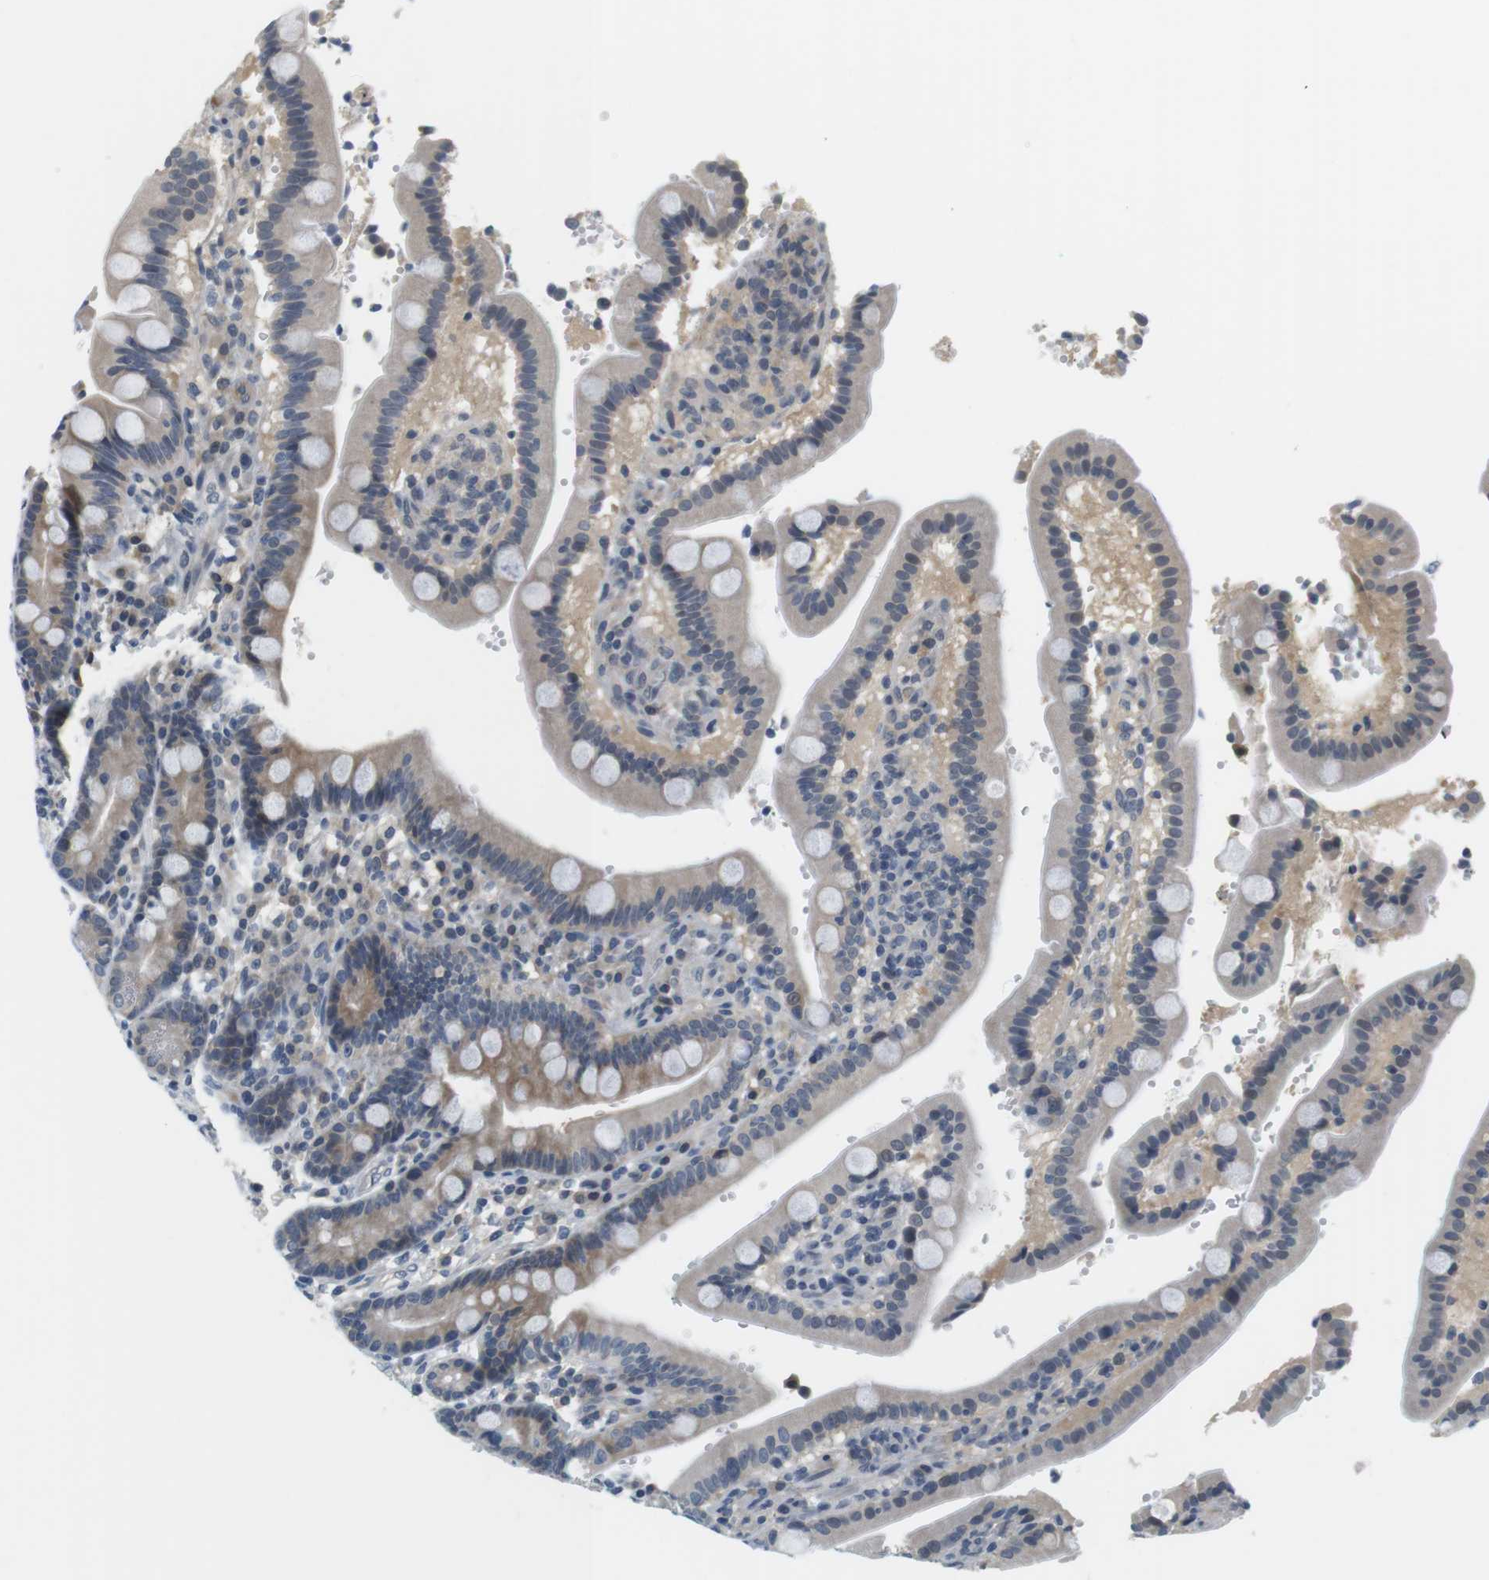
{"staining": {"intensity": "moderate", "quantity": "<25%", "location": "cytoplasmic/membranous"}, "tissue": "duodenum", "cell_type": "Glandular cells", "image_type": "normal", "snomed": [{"axis": "morphology", "description": "Normal tissue, NOS"}, {"axis": "topography", "description": "Small intestine, NOS"}], "caption": "Unremarkable duodenum reveals moderate cytoplasmic/membranous staining in about <25% of glandular cells Immunohistochemistry (ihc) stains the protein in brown and the nuclei are stained blue..", "gene": "WNT7A", "patient": {"sex": "female", "age": 71}}